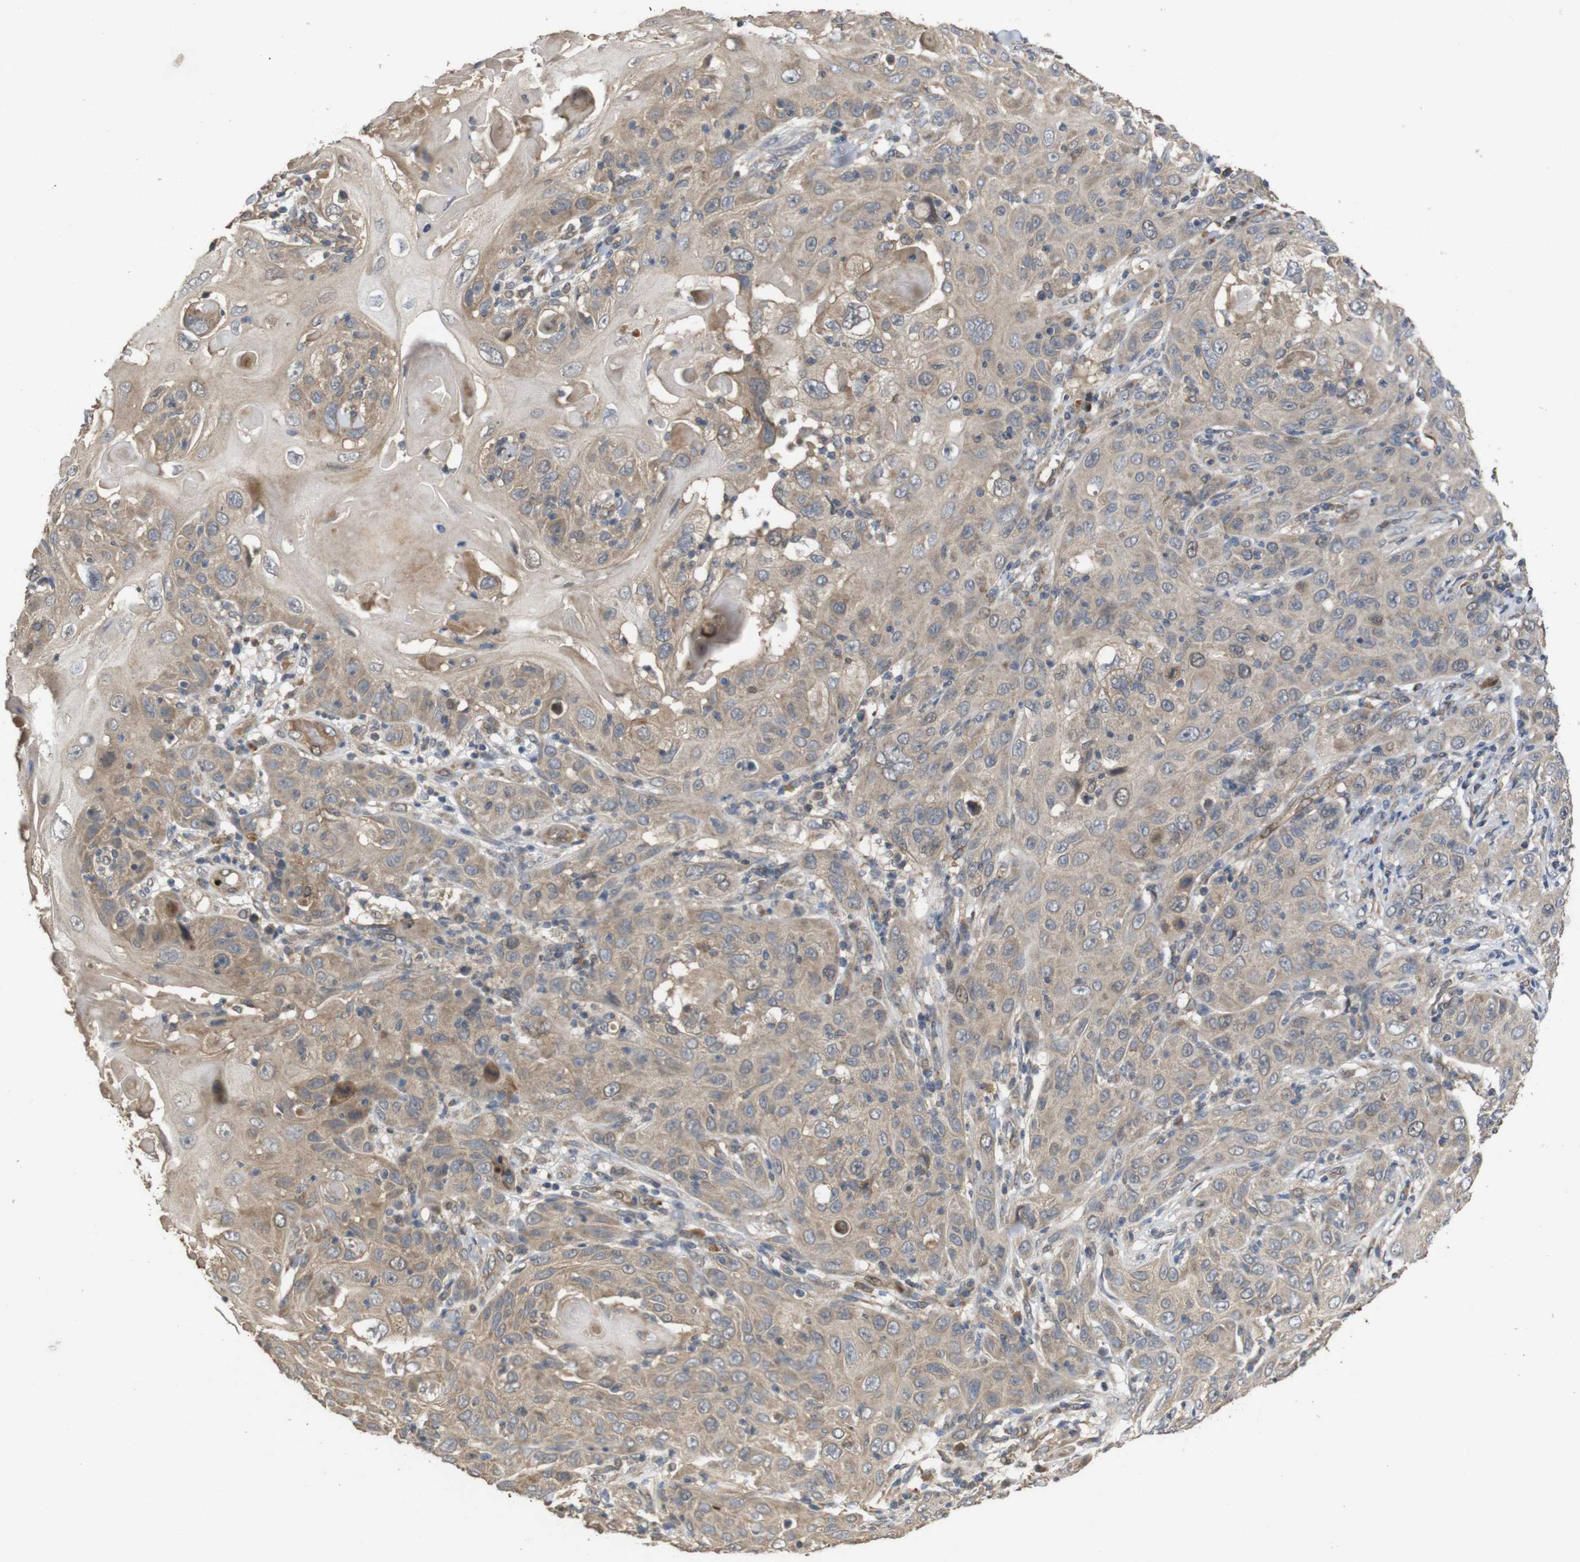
{"staining": {"intensity": "weak", "quantity": ">75%", "location": "cytoplasmic/membranous"}, "tissue": "skin cancer", "cell_type": "Tumor cells", "image_type": "cancer", "snomed": [{"axis": "morphology", "description": "Squamous cell carcinoma, NOS"}, {"axis": "topography", "description": "Skin"}], "caption": "Skin squamous cell carcinoma was stained to show a protein in brown. There is low levels of weak cytoplasmic/membranous staining in approximately >75% of tumor cells.", "gene": "PCDHB10", "patient": {"sex": "female", "age": 88}}